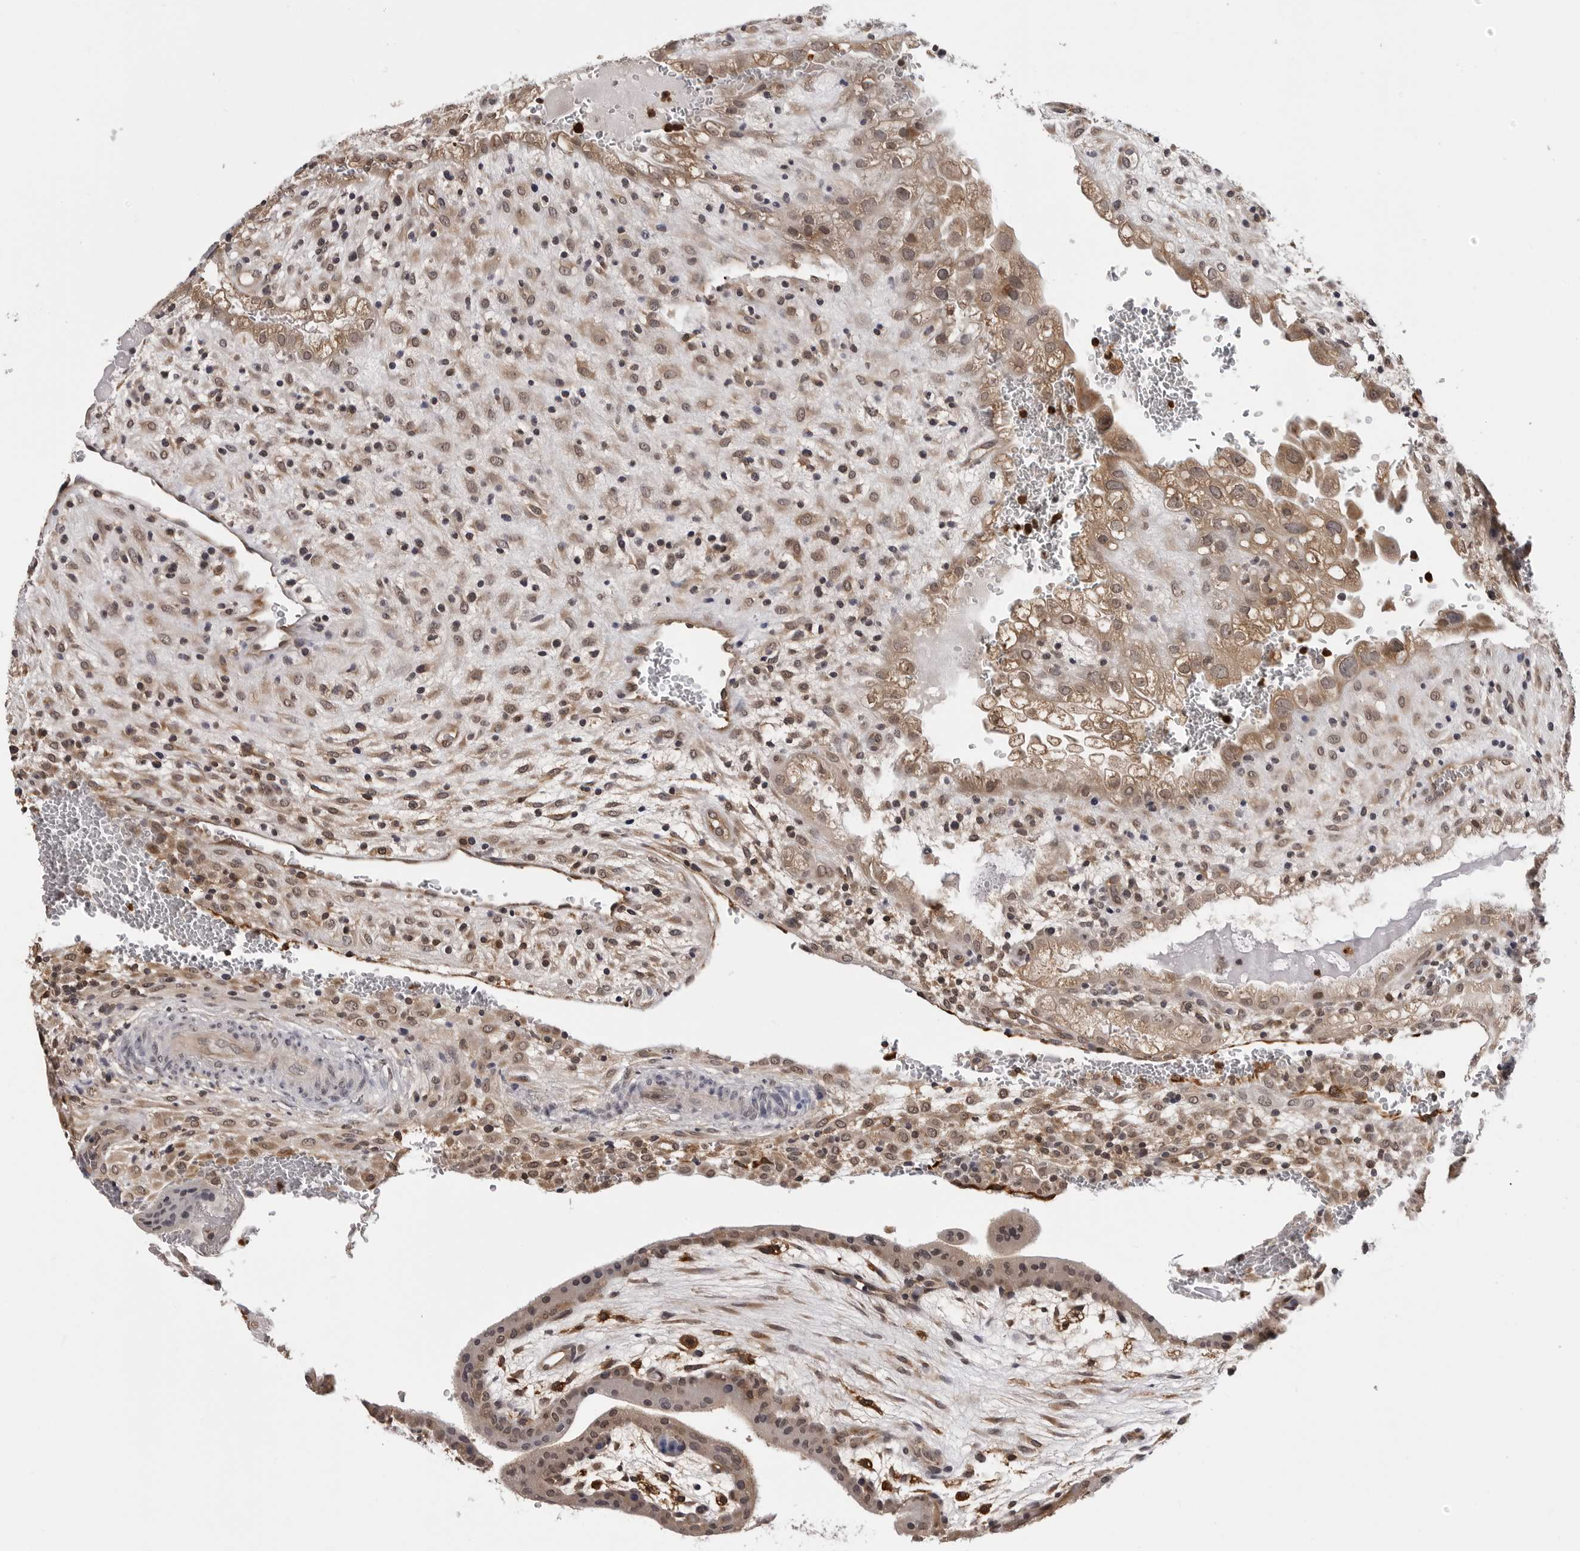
{"staining": {"intensity": "moderate", "quantity": "25%-75%", "location": "cytoplasmic/membranous,nuclear"}, "tissue": "placenta", "cell_type": "Decidual cells", "image_type": "normal", "snomed": [{"axis": "morphology", "description": "Normal tissue, NOS"}, {"axis": "topography", "description": "Placenta"}], "caption": "The histopathology image demonstrates a brown stain indicating the presence of a protein in the cytoplasmic/membranous,nuclear of decidual cells in placenta.", "gene": "TRMT13", "patient": {"sex": "female", "age": 35}}